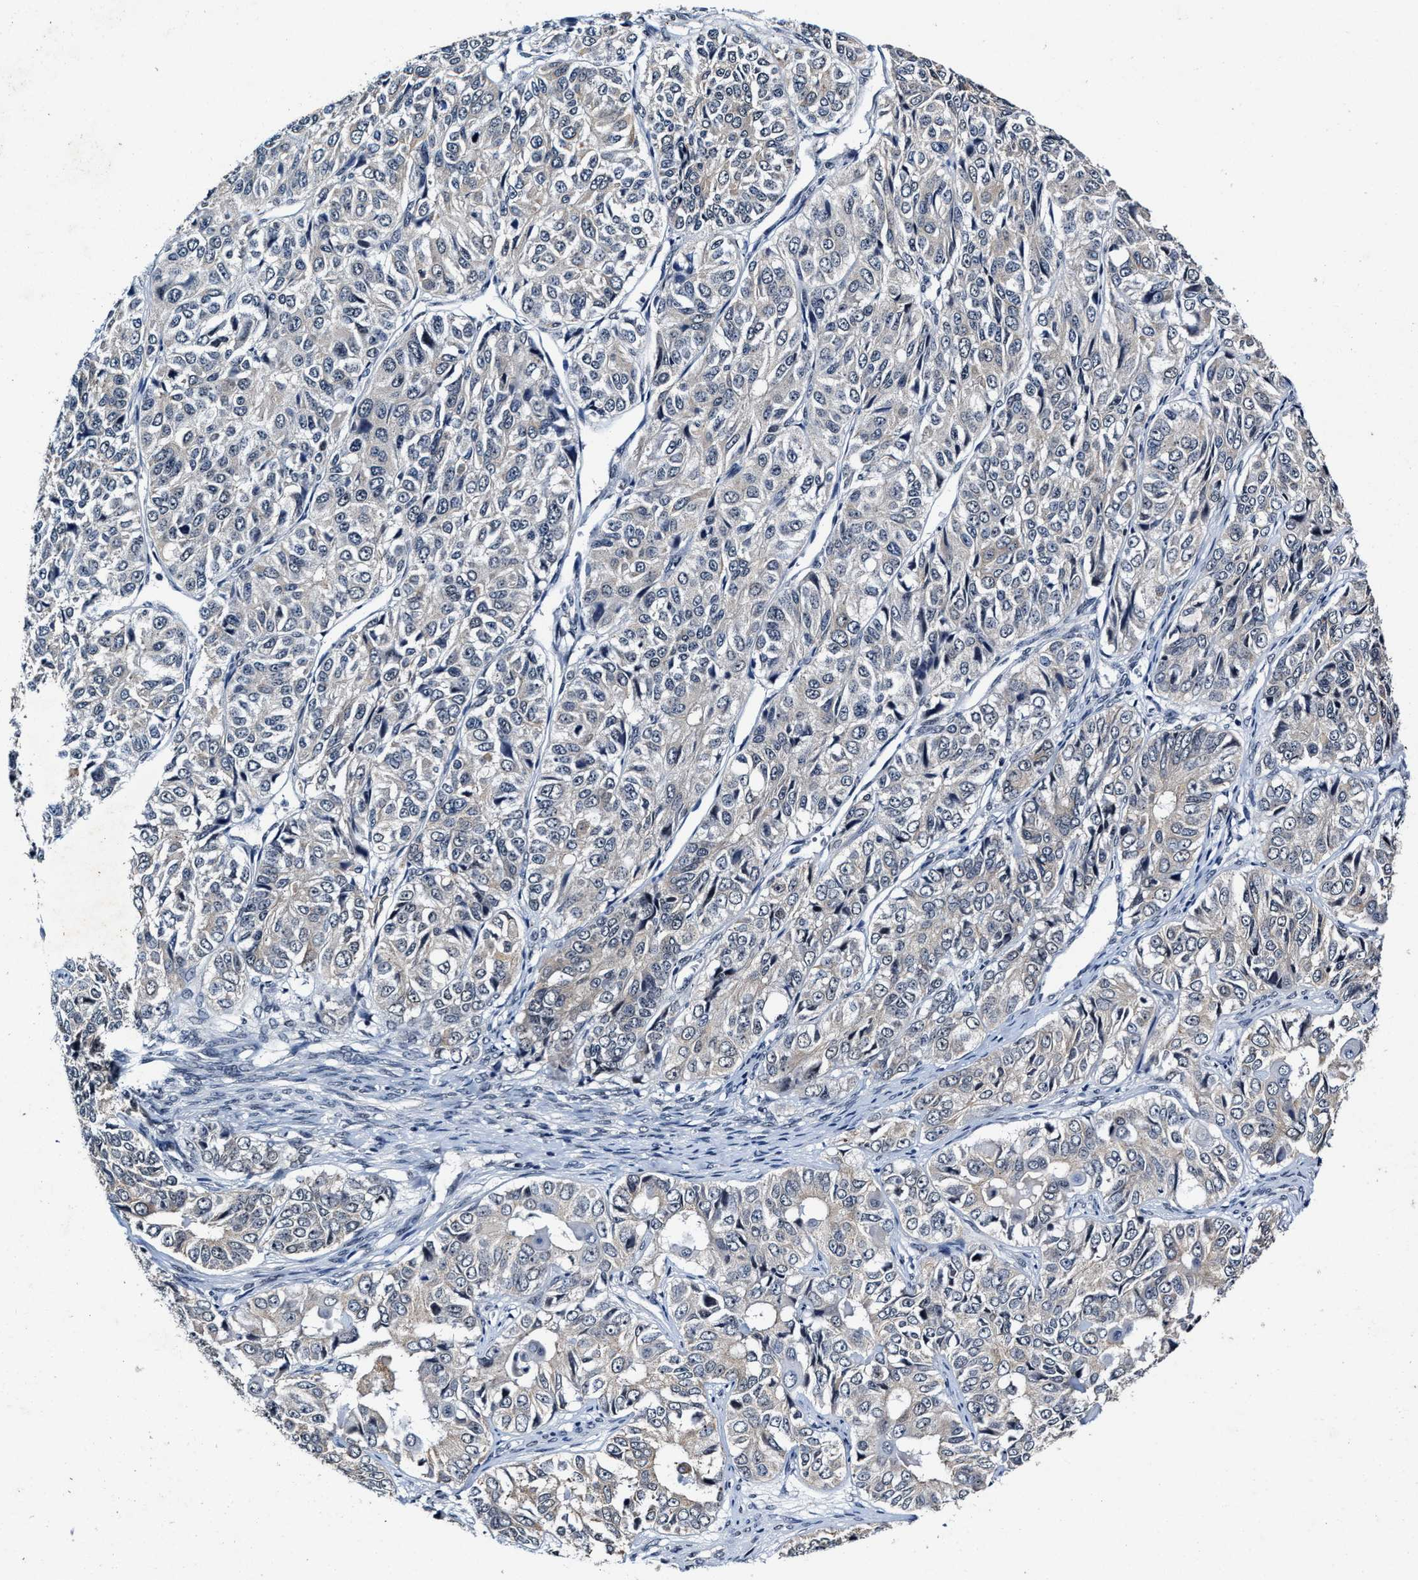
{"staining": {"intensity": "negative", "quantity": "none", "location": "none"}, "tissue": "ovarian cancer", "cell_type": "Tumor cells", "image_type": "cancer", "snomed": [{"axis": "morphology", "description": "Carcinoma, endometroid"}, {"axis": "topography", "description": "Ovary"}], "caption": "High power microscopy photomicrograph of an IHC photomicrograph of endometroid carcinoma (ovarian), revealing no significant staining in tumor cells.", "gene": "INIP", "patient": {"sex": "female", "age": 51}}